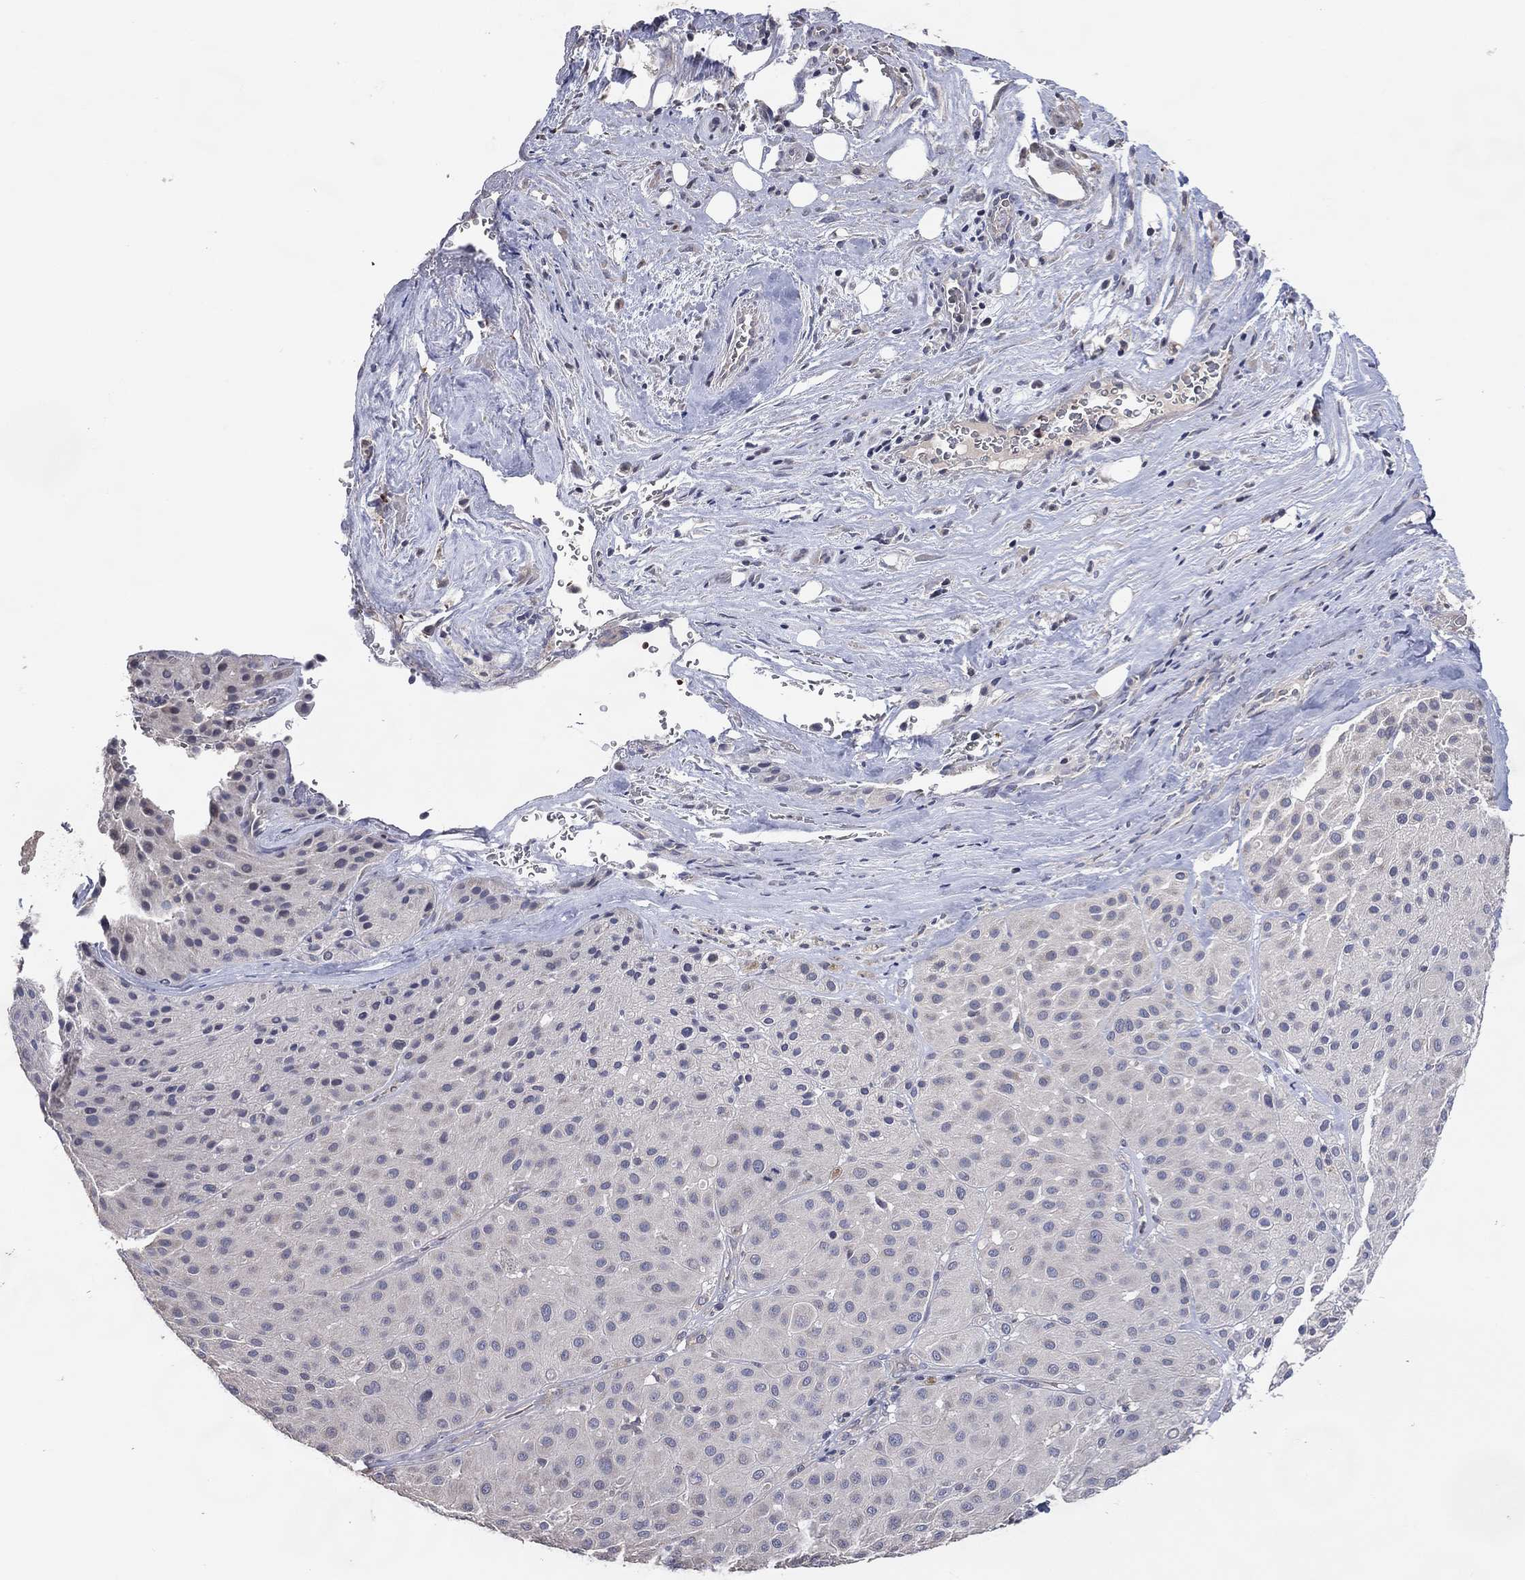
{"staining": {"intensity": "negative", "quantity": "none", "location": "none"}, "tissue": "melanoma", "cell_type": "Tumor cells", "image_type": "cancer", "snomed": [{"axis": "morphology", "description": "Malignant melanoma, Metastatic site"}, {"axis": "topography", "description": "Smooth muscle"}], "caption": "Immunohistochemistry image of human malignant melanoma (metastatic site) stained for a protein (brown), which displays no positivity in tumor cells.", "gene": "DNAH7", "patient": {"sex": "male", "age": 41}}